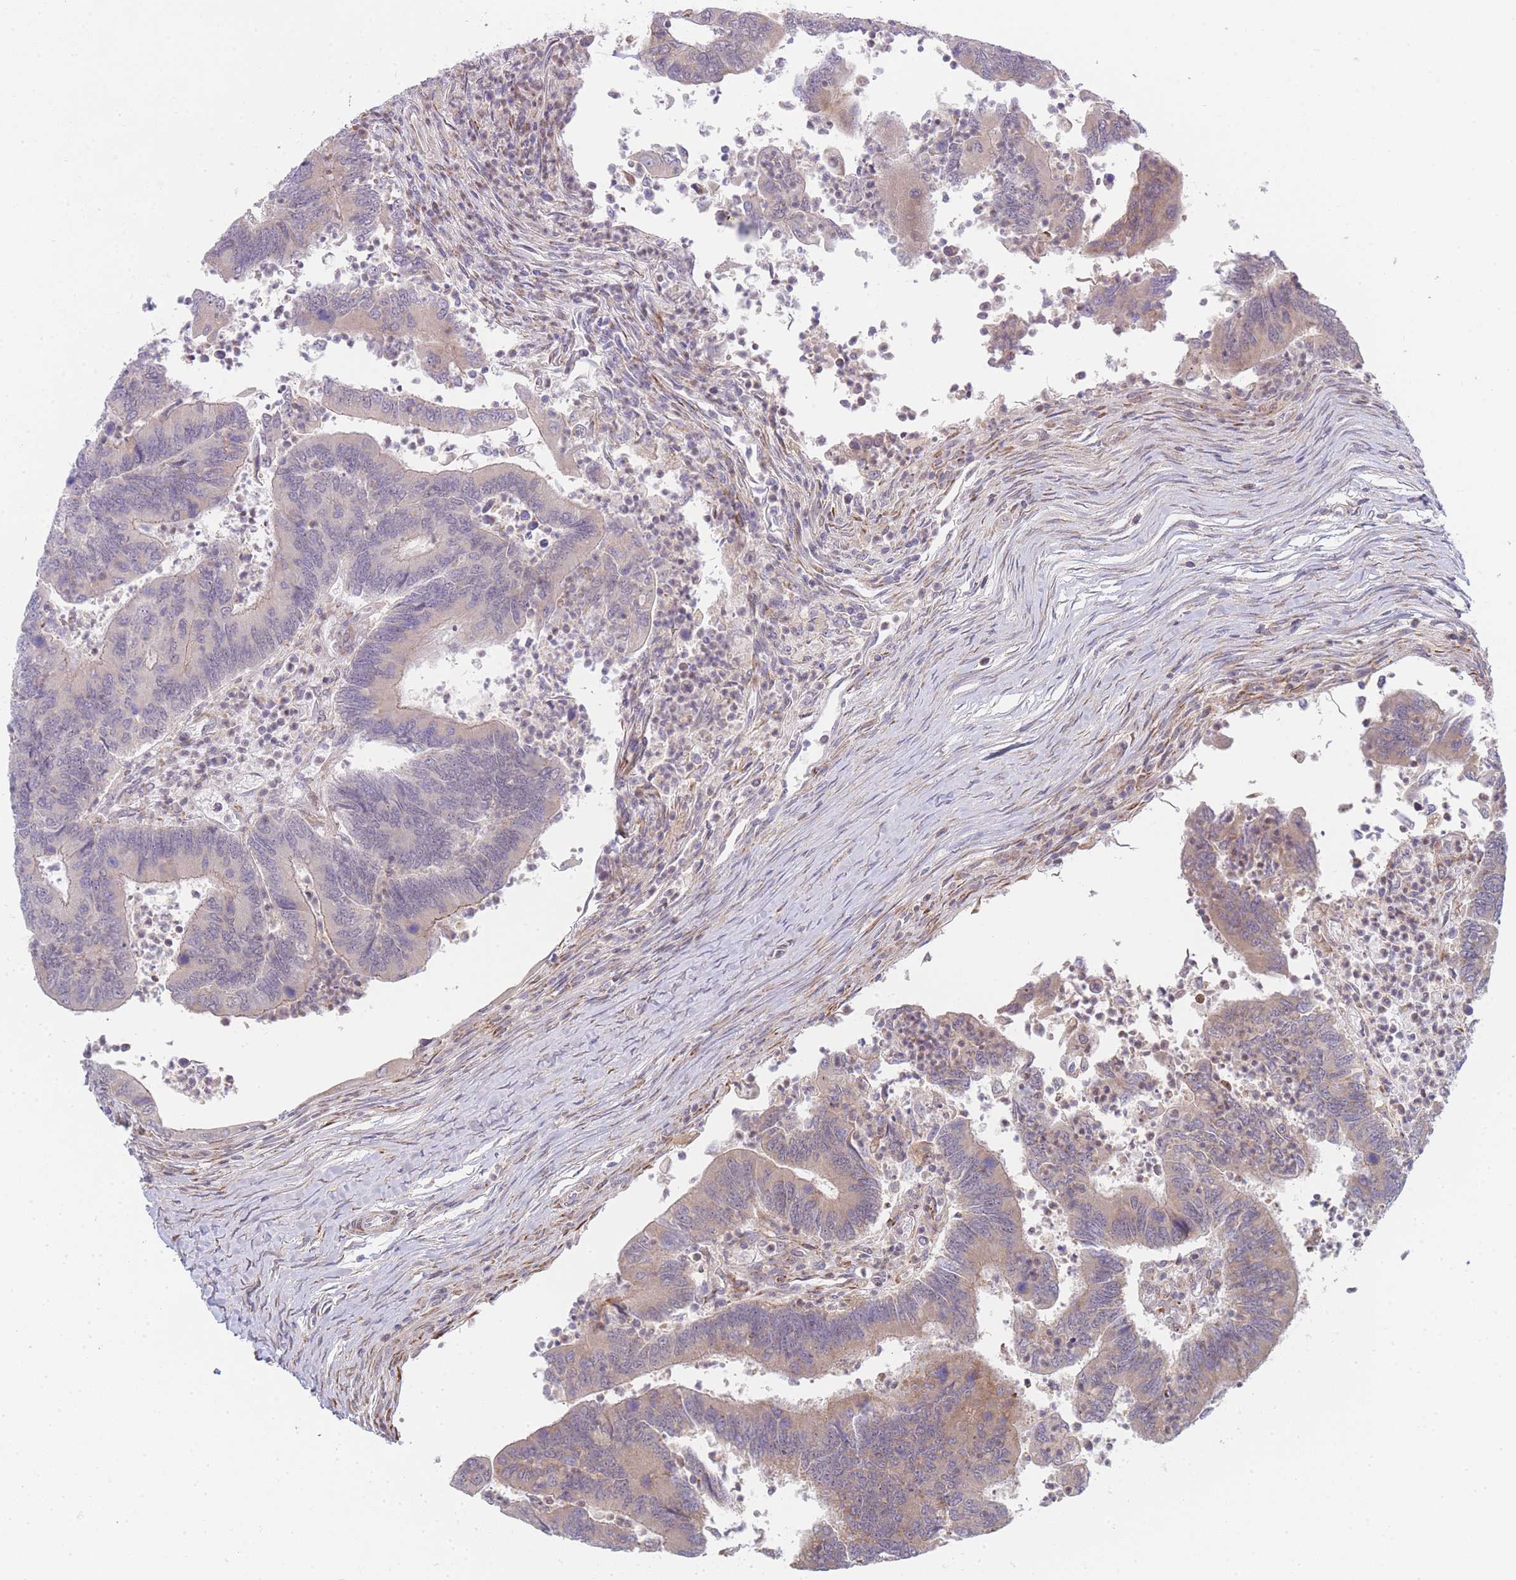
{"staining": {"intensity": "weak", "quantity": "25%-75%", "location": "cytoplasmic/membranous"}, "tissue": "colorectal cancer", "cell_type": "Tumor cells", "image_type": "cancer", "snomed": [{"axis": "morphology", "description": "Adenocarcinoma, NOS"}, {"axis": "topography", "description": "Colon"}], "caption": "This micrograph shows immunohistochemistry (IHC) staining of human adenocarcinoma (colorectal), with low weak cytoplasmic/membranous staining in approximately 25%-75% of tumor cells.", "gene": "TRIM26", "patient": {"sex": "female", "age": 67}}